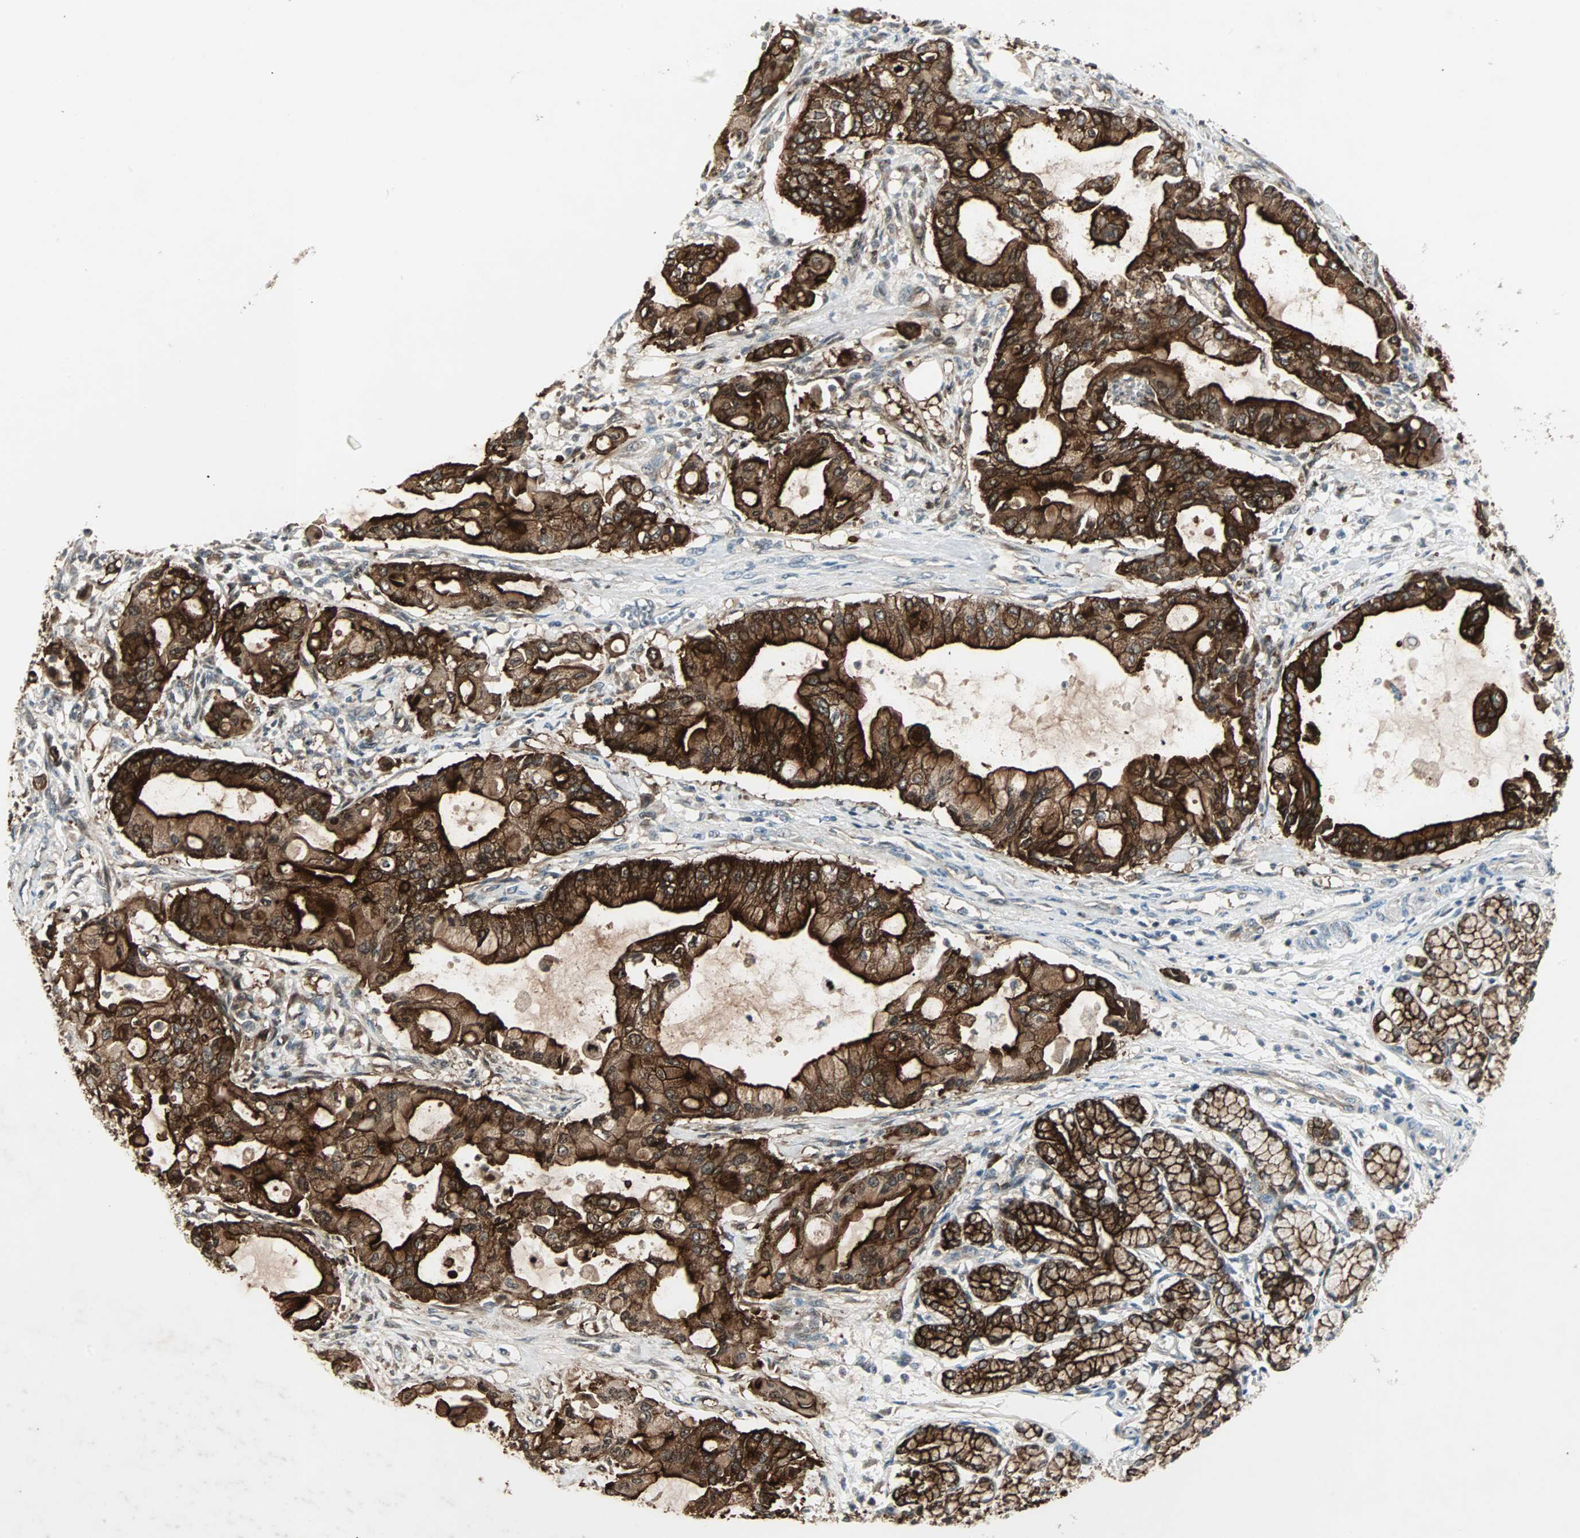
{"staining": {"intensity": "strong", "quantity": ">75%", "location": "cytoplasmic/membranous"}, "tissue": "pancreatic cancer", "cell_type": "Tumor cells", "image_type": "cancer", "snomed": [{"axis": "morphology", "description": "Adenocarcinoma, NOS"}, {"axis": "morphology", "description": "Adenocarcinoma, metastatic, NOS"}, {"axis": "topography", "description": "Lymph node"}, {"axis": "topography", "description": "Pancreas"}, {"axis": "topography", "description": "Duodenum"}], "caption": "Pancreatic cancer (adenocarcinoma) stained with IHC displays strong cytoplasmic/membranous staining in about >75% of tumor cells. The staining was performed using DAB (3,3'-diaminobenzidine) to visualize the protein expression in brown, while the nuclei were stained in blue with hematoxylin (Magnification: 20x).", "gene": "CMC2", "patient": {"sex": "female", "age": 64}}